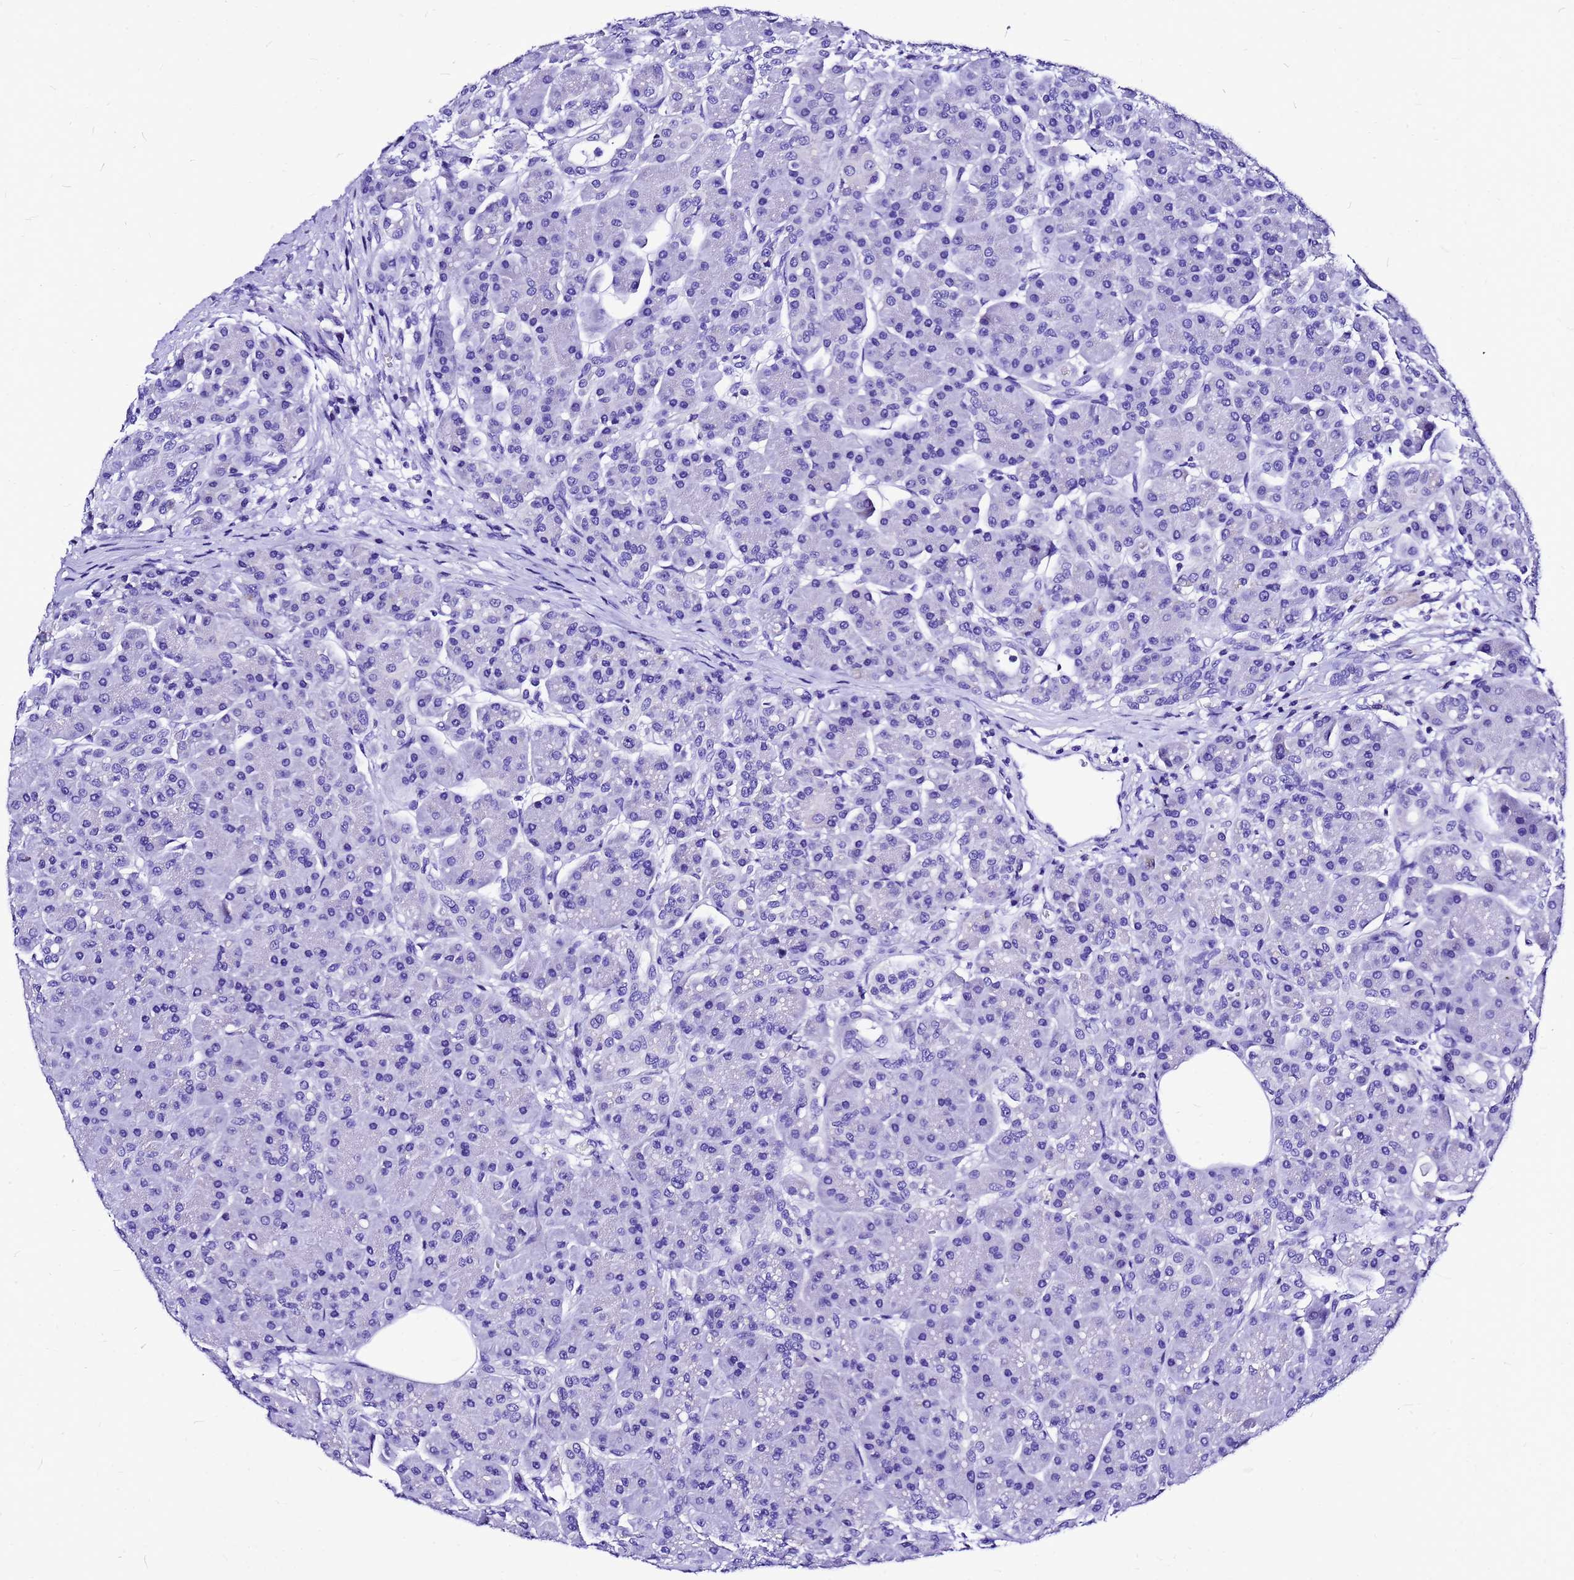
{"staining": {"intensity": "negative", "quantity": "none", "location": "none"}, "tissue": "pancreas", "cell_type": "Exocrine glandular cells", "image_type": "normal", "snomed": [{"axis": "morphology", "description": "Normal tissue, NOS"}, {"axis": "topography", "description": "Pancreas"}], "caption": "Immunohistochemical staining of benign pancreas reveals no significant staining in exocrine glandular cells.", "gene": "HERC4", "patient": {"sex": "male", "age": 63}}